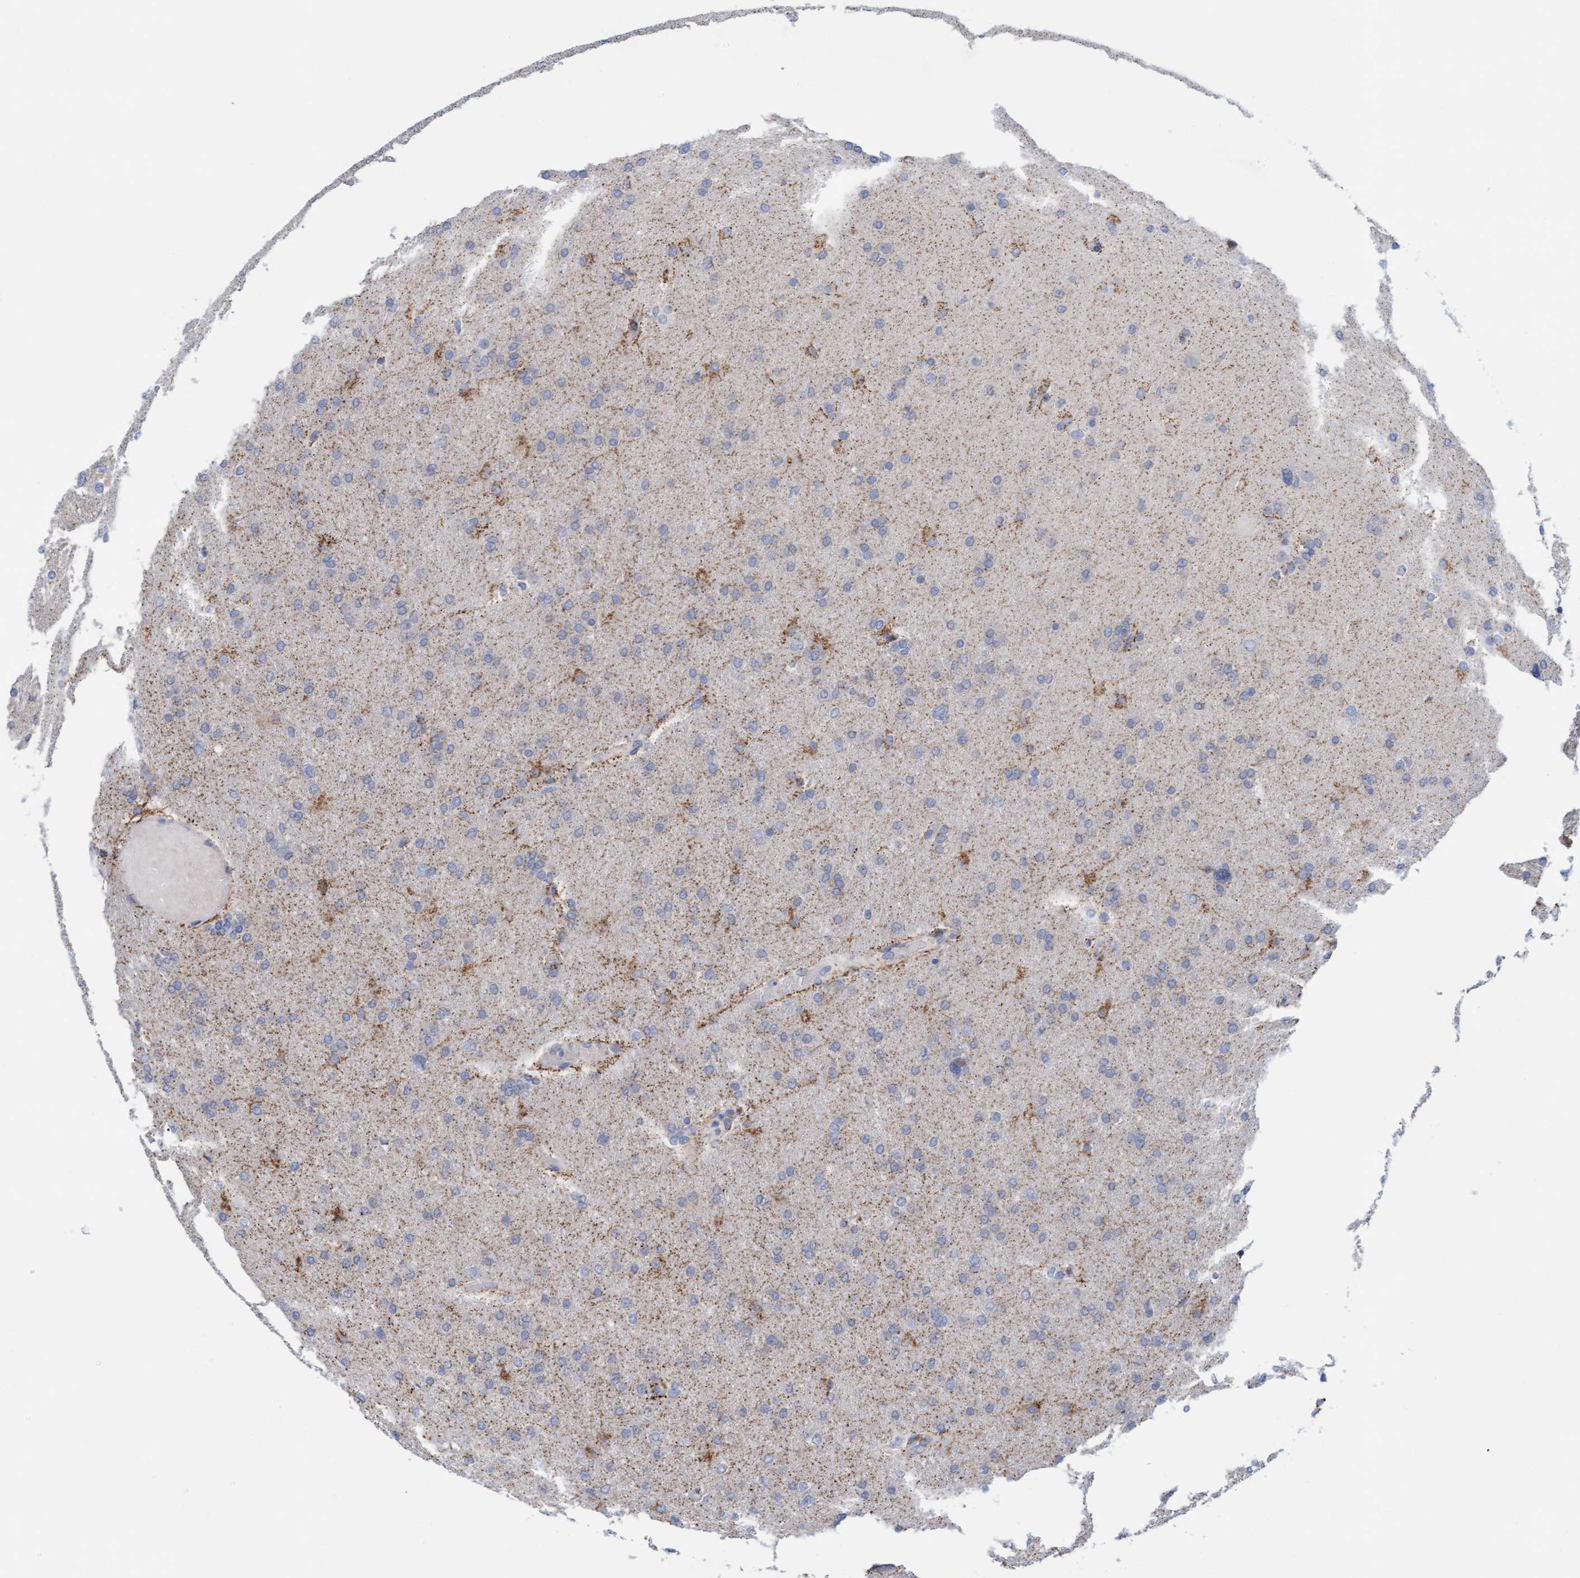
{"staining": {"intensity": "negative", "quantity": "none", "location": "none"}, "tissue": "glioma", "cell_type": "Tumor cells", "image_type": "cancer", "snomed": [{"axis": "morphology", "description": "Glioma, malignant, High grade"}, {"axis": "topography", "description": "Cerebral cortex"}], "caption": "Tumor cells are negative for protein expression in human malignant high-grade glioma. The staining is performed using DAB brown chromogen with nuclei counter-stained in using hematoxylin.", "gene": "ZC3H3", "patient": {"sex": "female", "age": 36}}